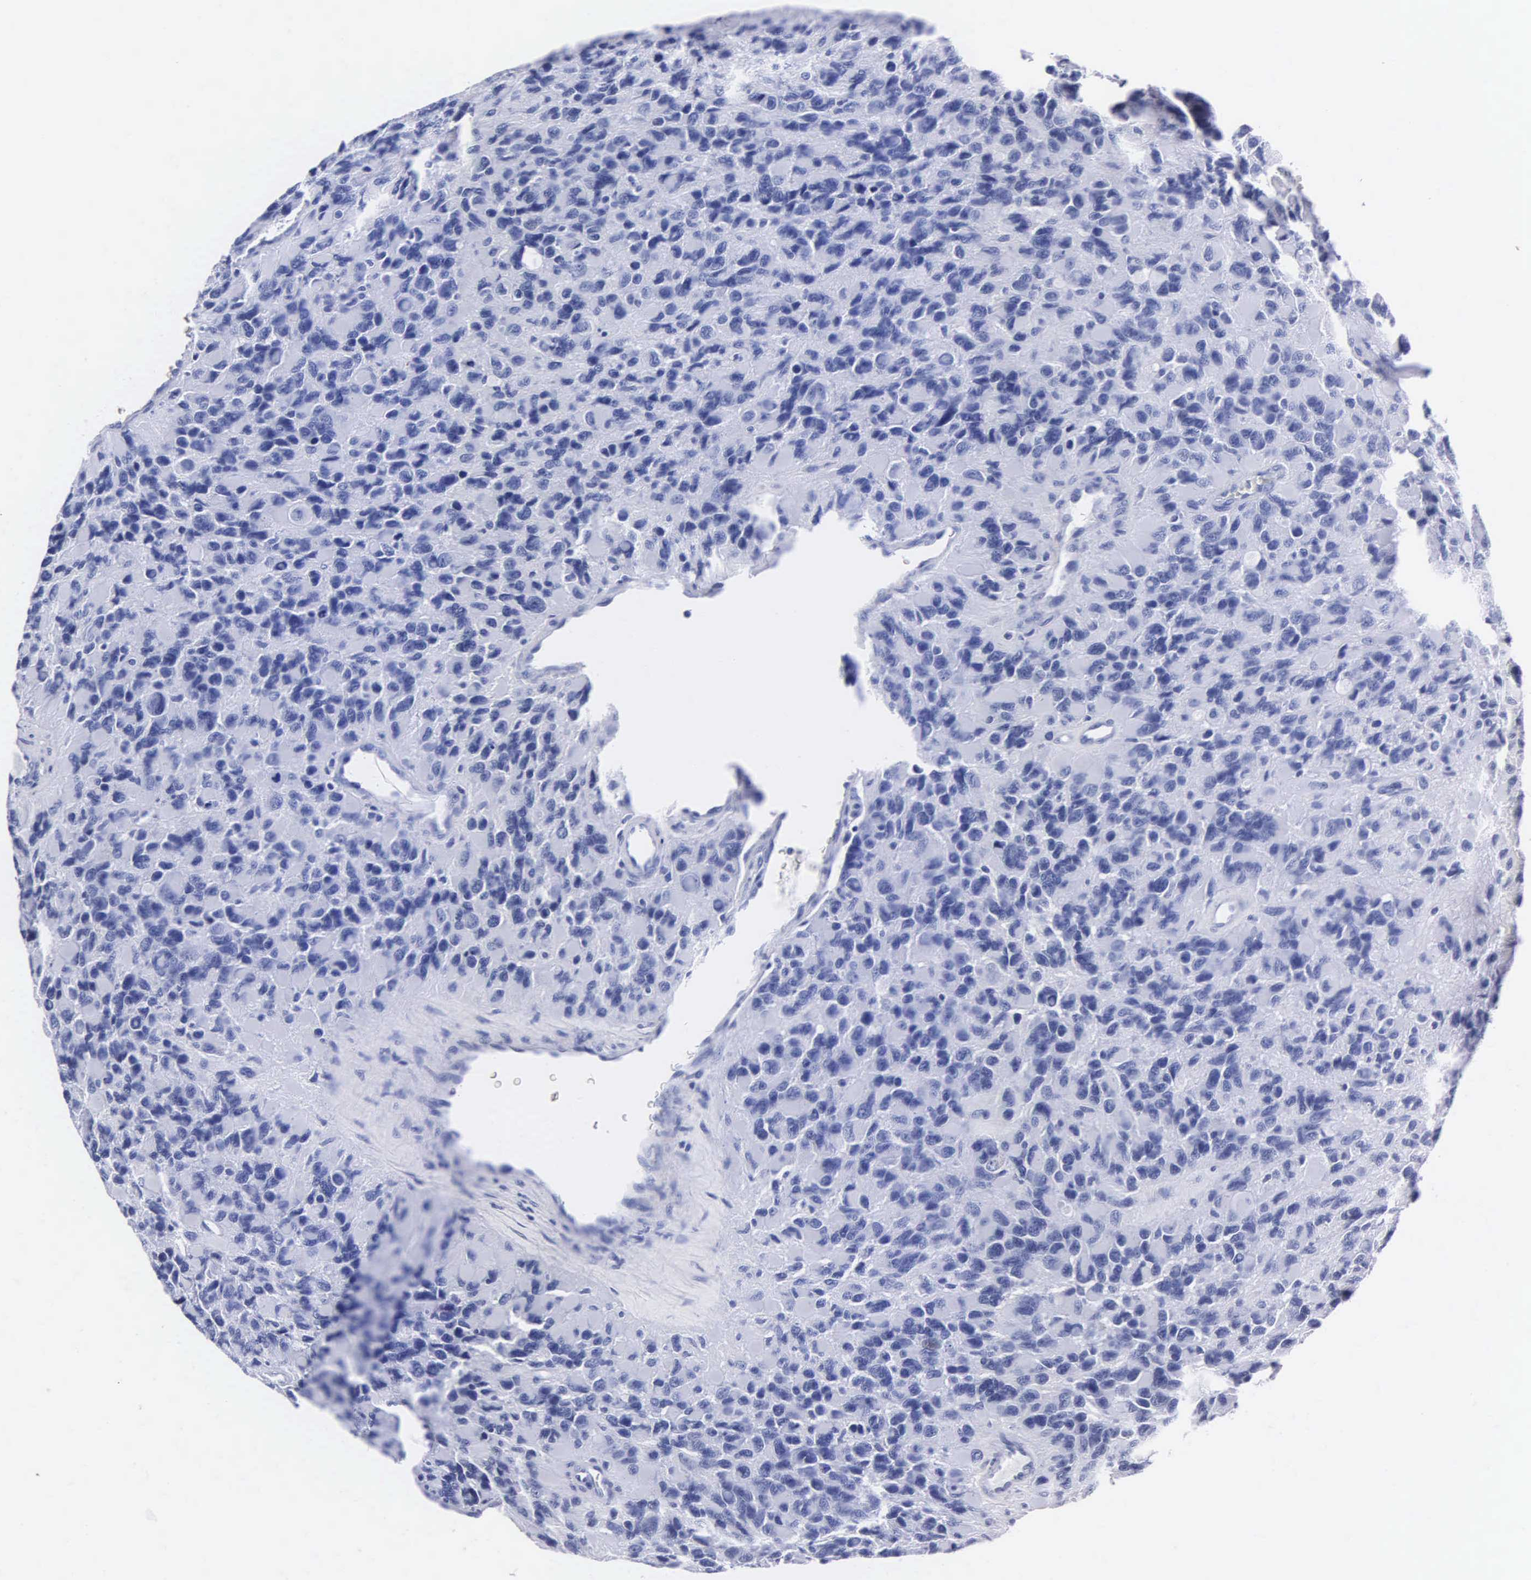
{"staining": {"intensity": "negative", "quantity": "none", "location": "none"}, "tissue": "glioma", "cell_type": "Tumor cells", "image_type": "cancer", "snomed": [{"axis": "morphology", "description": "Glioma, malignant, High grade"}, {"axis": "topography", "description": "Brain"}], "caption": "This micrograph is of glioma stained with immunohistochemistry to label a protein in brown with the nuclei are counter-stained blue. There is no staining in tumor cells.", "gene": "MB", "patient": {"sex": "male", "age": 77}}